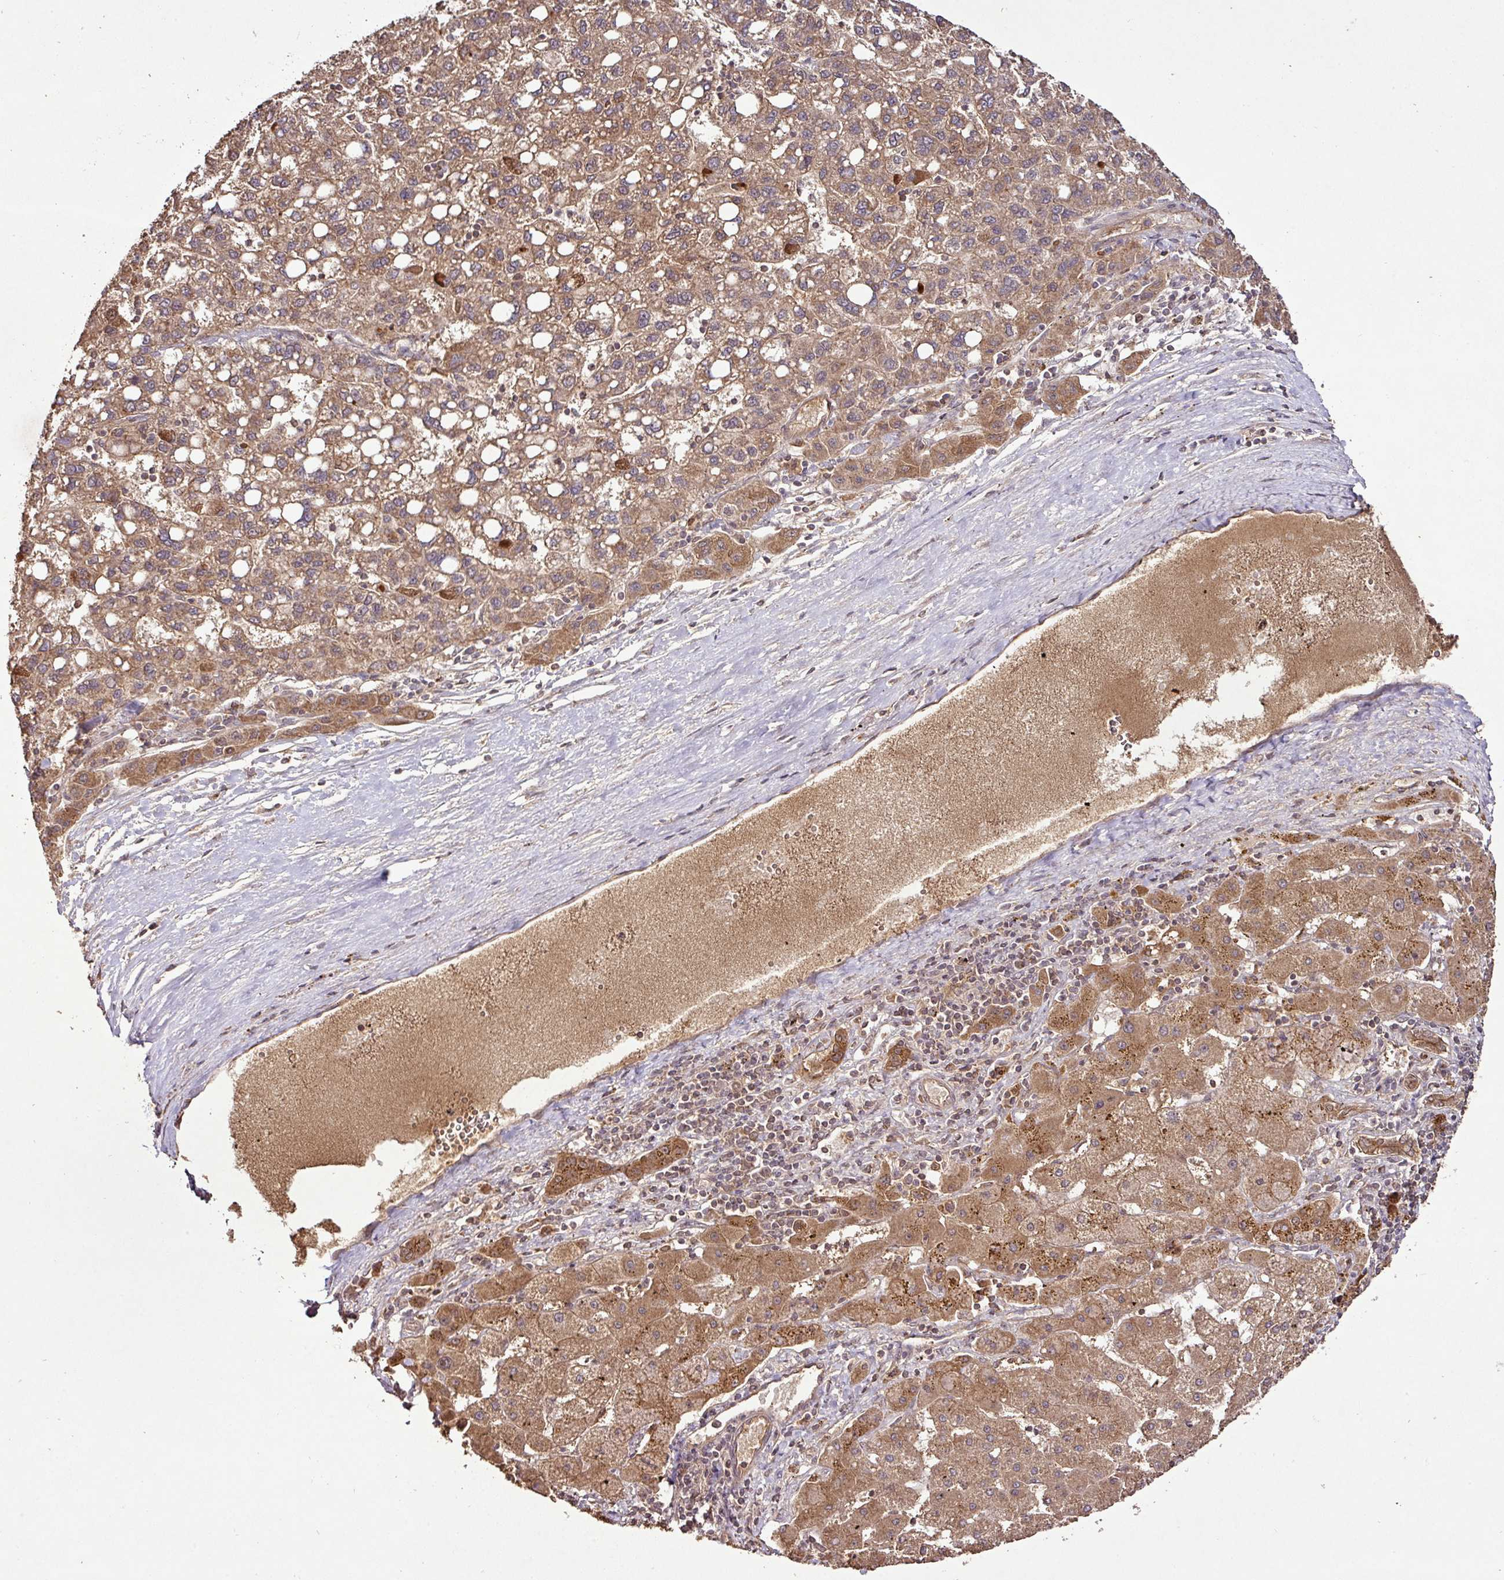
{"staining": {"intensity": "moderate", "quantity": ">75%", "location": "cytoplasmic/membranous"}, "tissue": "liver cancer", "cell_type": "Tumor cells", "image_type": "cancer", "snomed": [{"axis": "morphology", "description": "Carcinoma, Hepatocellular, NOS"}, {"axis": "topography", "description": "Liver"}], "caption": "DAB (3,3'-diaminobenzidine) immunohistochemical staining of liver cancer demonstrates moderate cytoplasmic/membranous protein staining in about >75% of tumor cells.", "gene": "FAIM", "patient": {"sex": "female", "age": 82}}